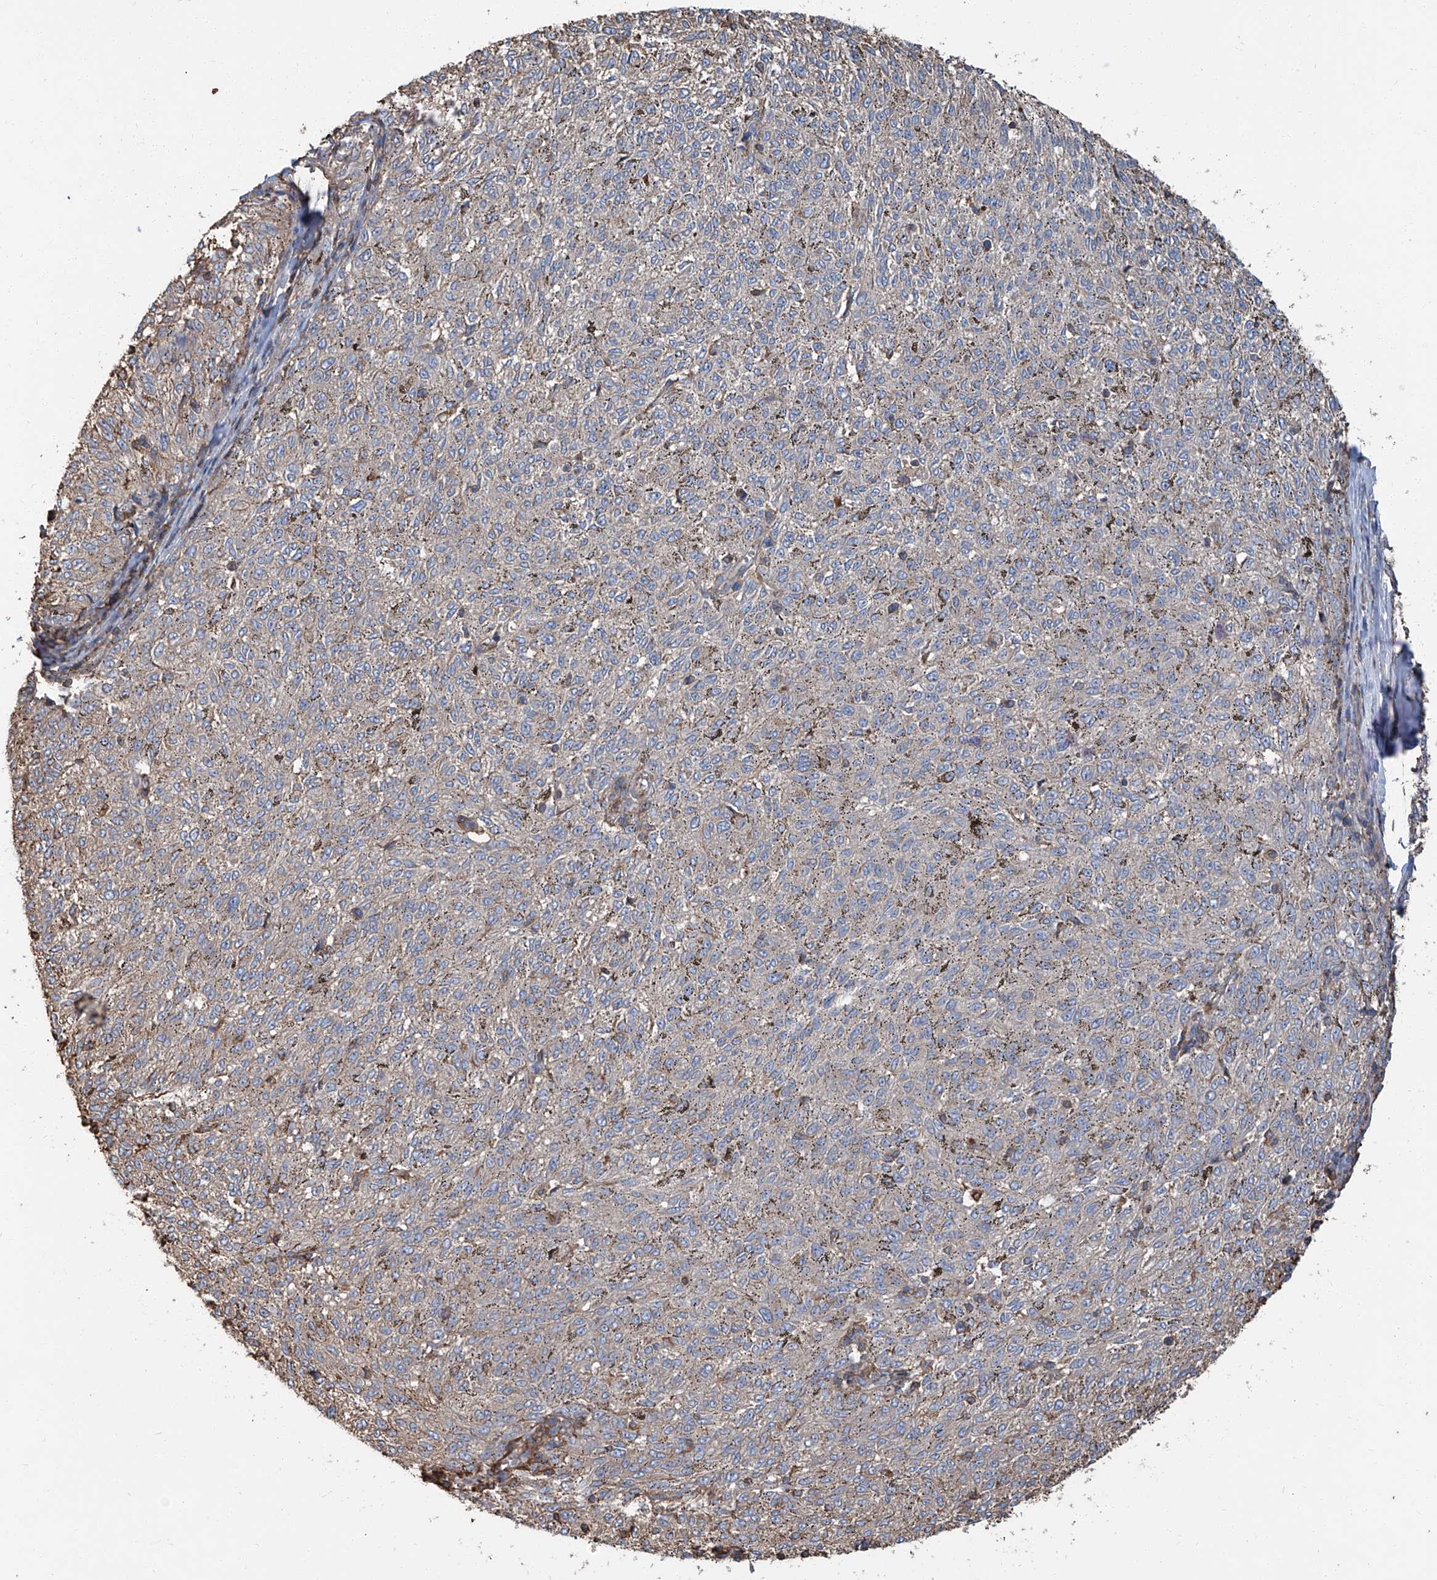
{"staining": {"intensity": "negative", "quantity": "none", "location": "none"}, "tissue": "melanoma", "cell_type": "Tumor cells", "image_type": "cancer", "snomed": [{"axis": "morphology", "description": "Malignant melanoma, NOS"}, {"axis": "topography", "description": "Skin"}], "caption": "Image shows no significant protein positivity in tumor cells of malignant melanoma.", "gene": "PIEZO2", "patient": {"sex": "female", "age": 72}}